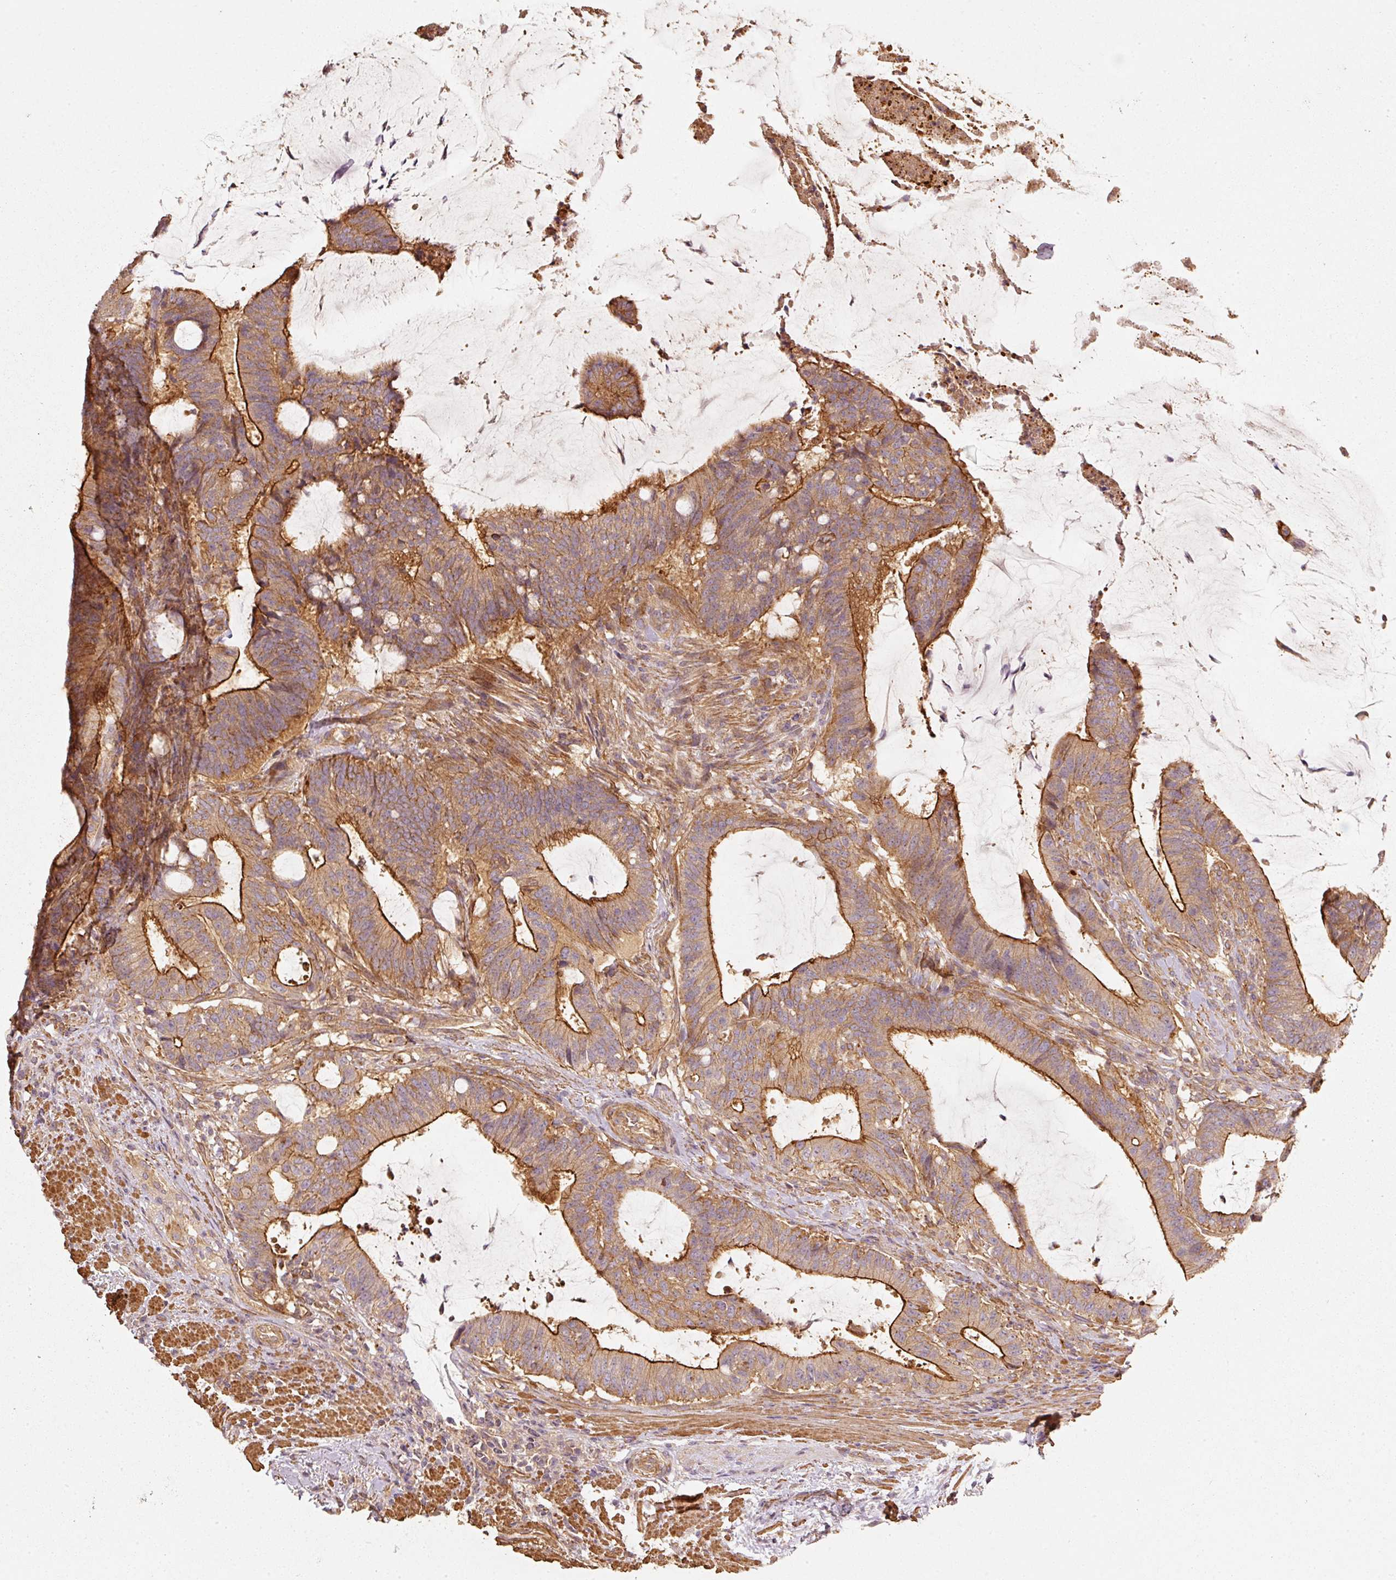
{"staining": {"intensity": "strong", "quantity": ">75%", "location": "cytoplasmic/membranous"}, "tissue": "colorectal cancer", "cell_type": "Tumor cells", "image_type": "cancer", "snomed": [{"axis": "morphology", "description": "Adenocarcinoma, NOS"}, {"axis": "topography", "description": "Colon"}], "caption": "This photomicrograph demonstrates immunohistochemistry staining of adenocarcinoma (colorectal), with high strong cytoplasmic/membranous staining in about >75% of tumor cells.", "gene": "CEP95", "patient": {"sex": "female", "age": 43}}